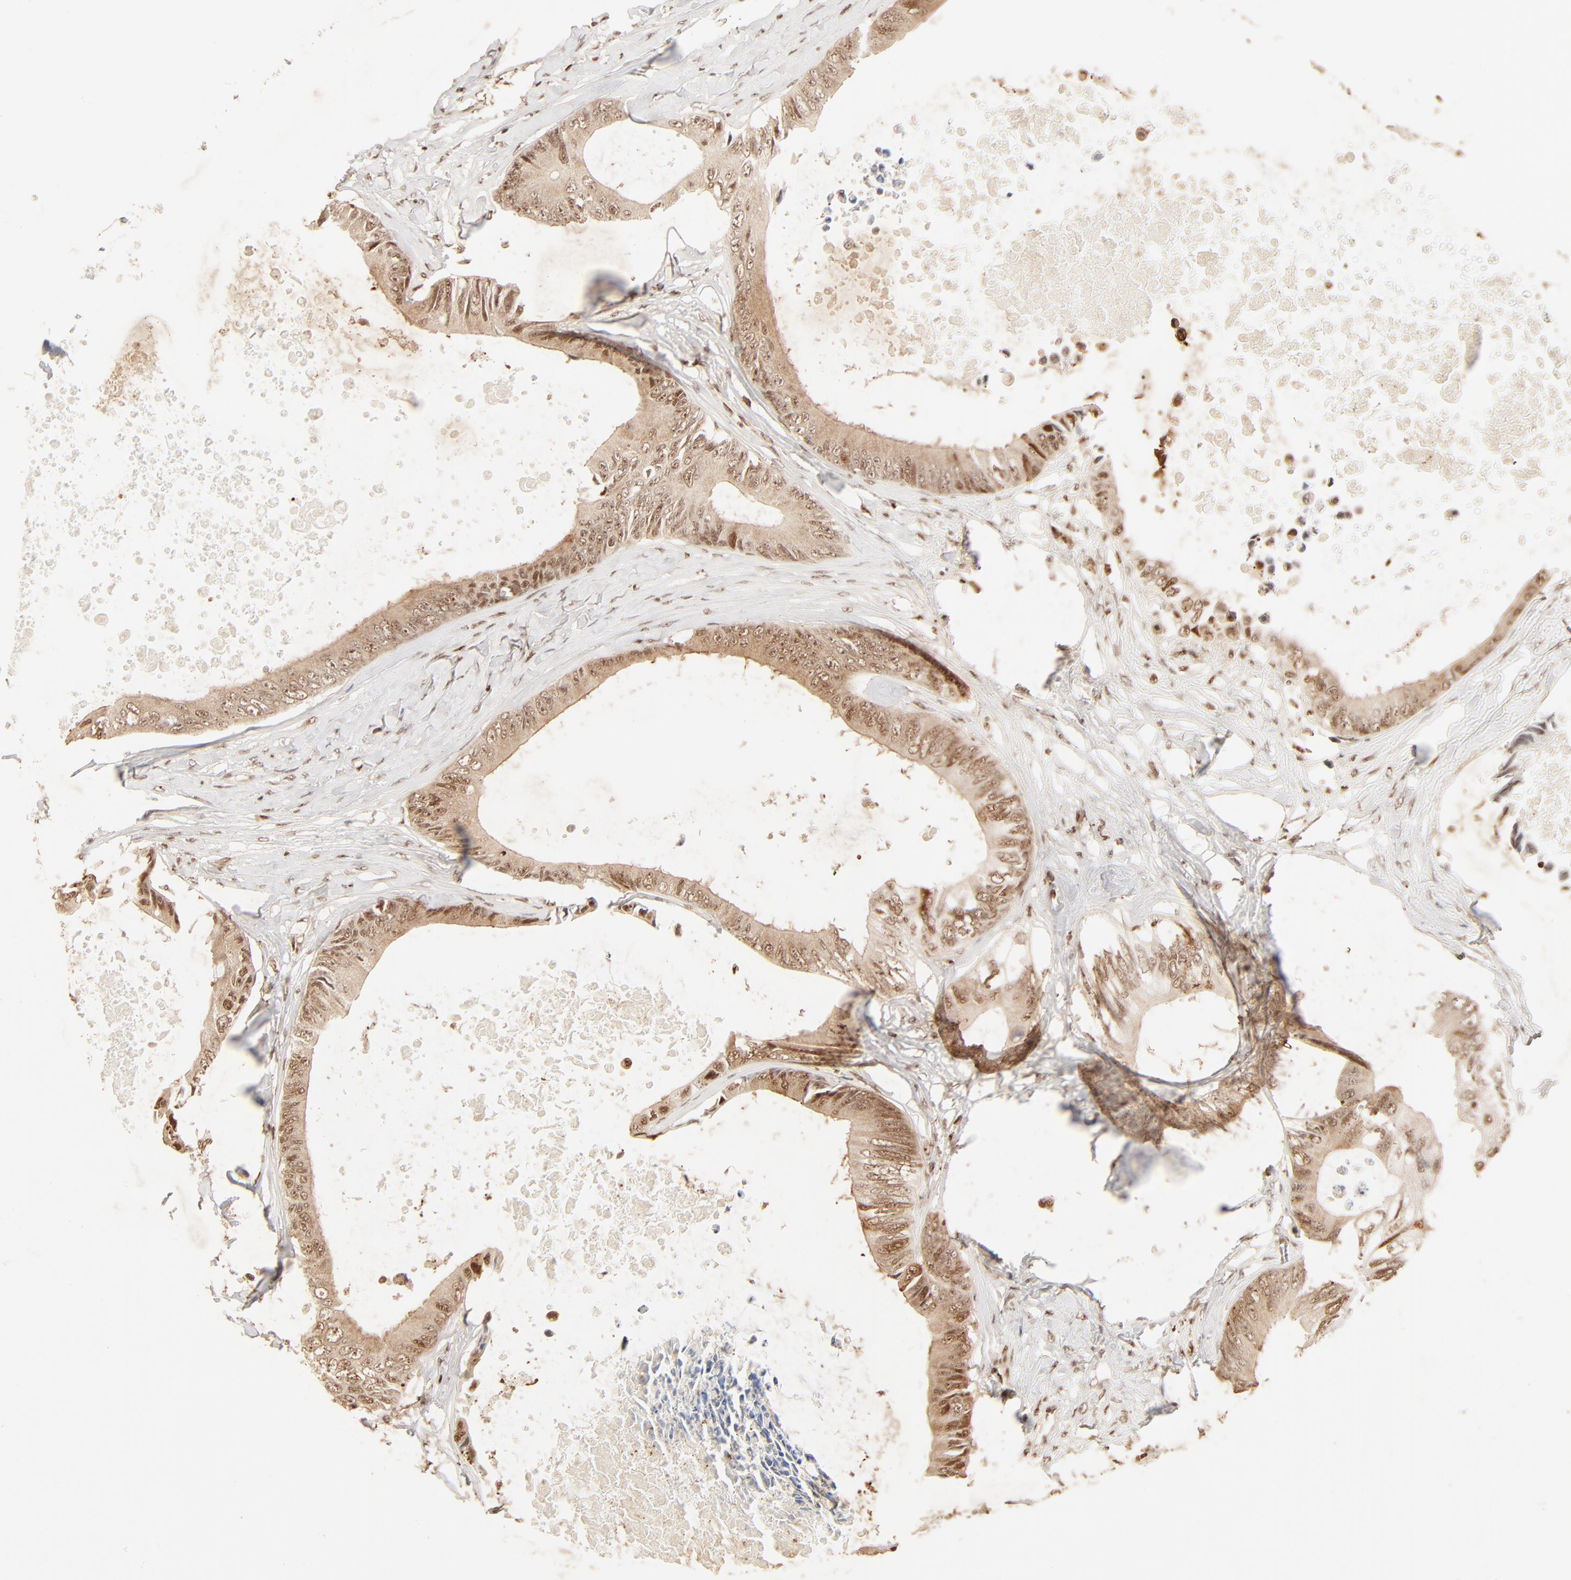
{"staining": {"intensity": "moderate", "quantity": ">75%", "location": "cytoplasmic/membranous,nuclear"}, "tissue": "colorectal cancer", "cell_type": "Tumor cells", "image_type": "cancer", "snomed": [{"axis": "morphology", "description": "Normal tissue, NOS"}, {"axis": "morphology", "description": "Adenocarcinoma, NOS"}, {"axis": "topography", "description": "Rectum"}, {"axis": "topography", "description": "Peripheral nerve tissue"}], "caption": "There is medium levels of moderate cytoplasmic/membranous and nuclear staining in tumor cells of colorectal cancer (adenocarcinoma), as demonstrated by immunohistochemical staining (brown color).", "gene": "FAM50A", "patient": {"sex": "female", "age": 77}}